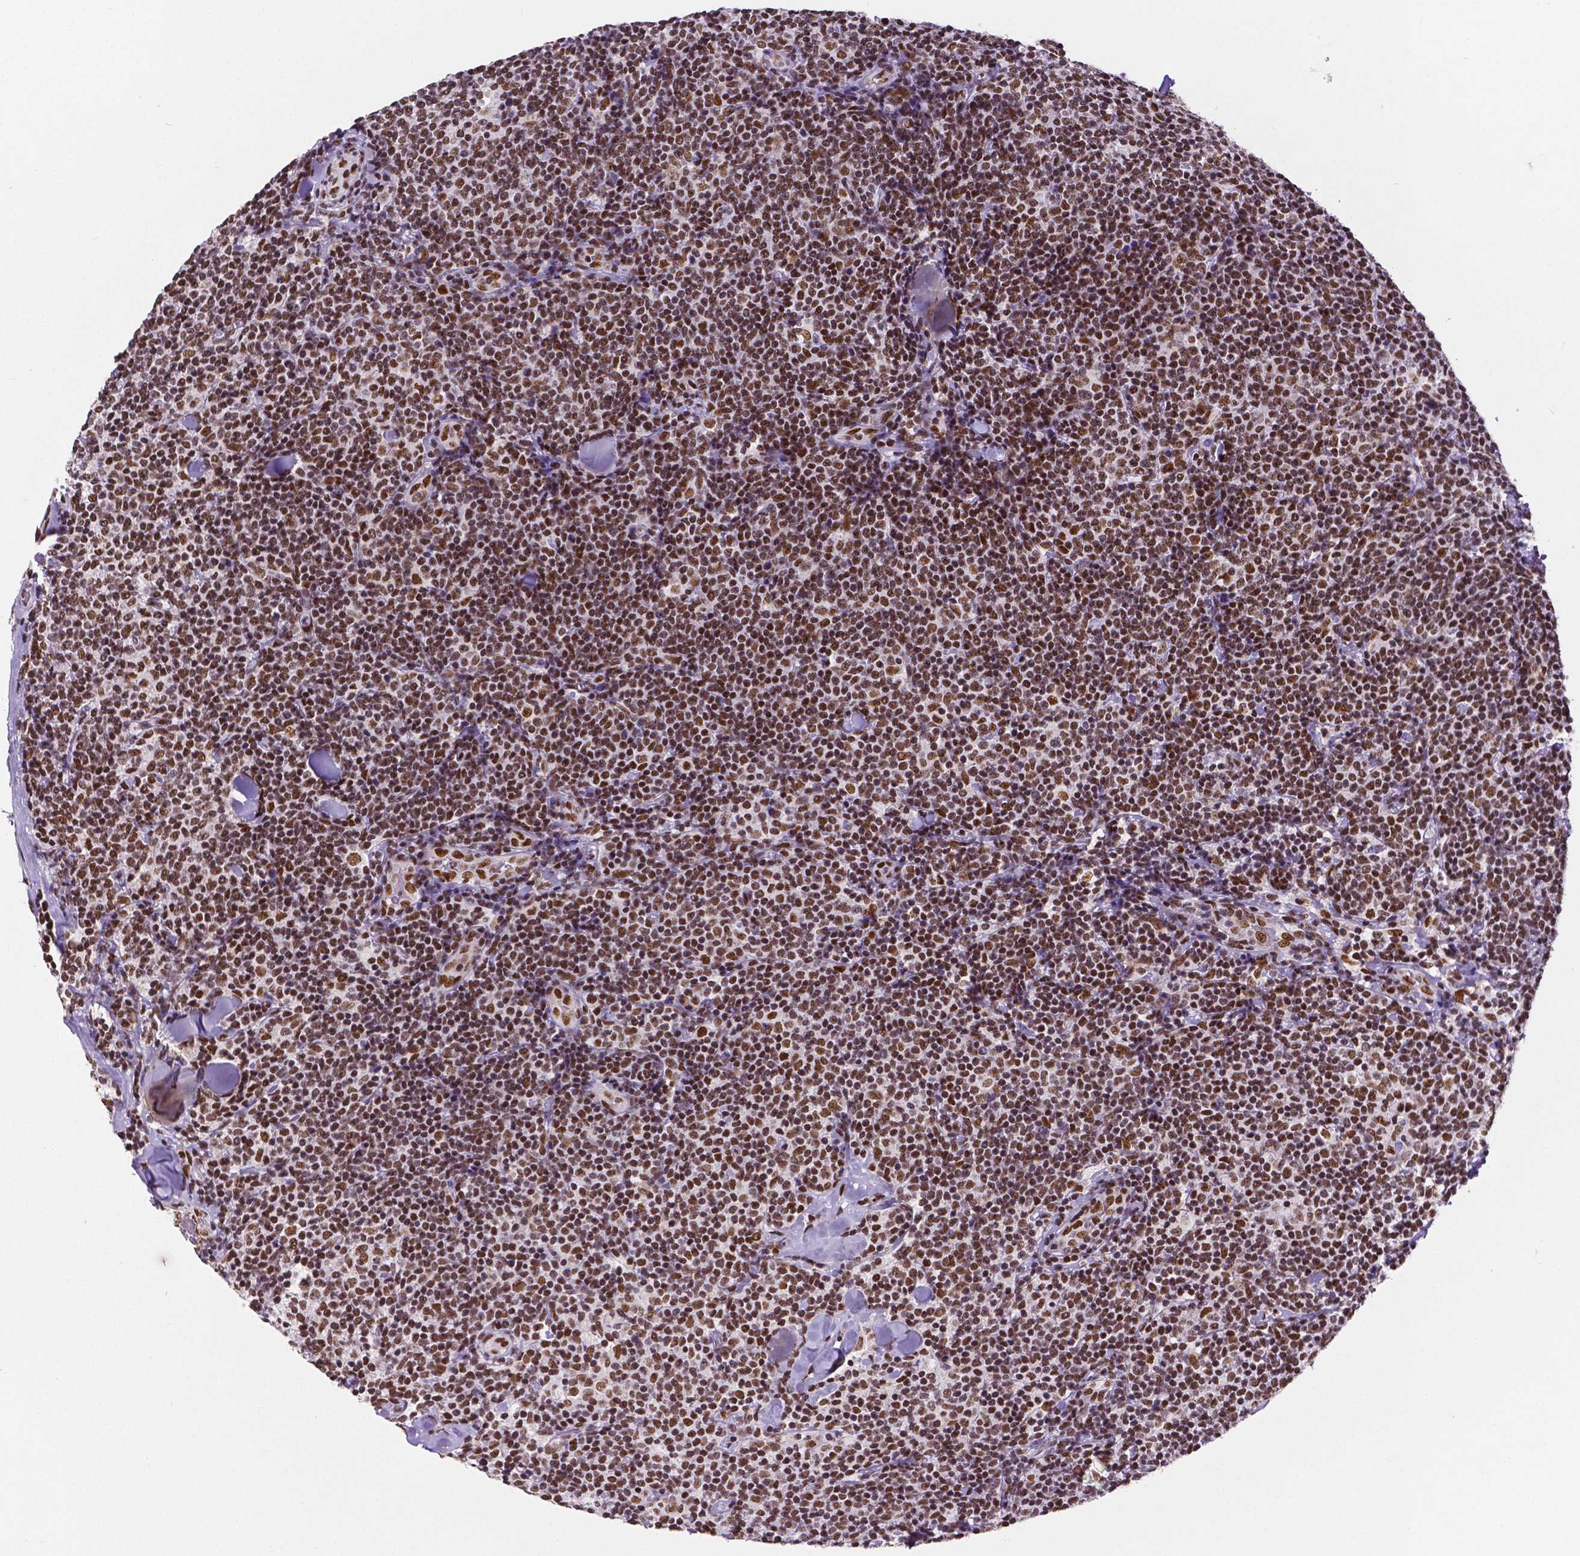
{"staining": {"intensity": "moderate", "quantity": ">75%", "location": "nuclear"}, "tissue": "lymphoma", "cell_type": "Tumor cells", "image_type": "cancer", "snomed": [{"axis": "morphology", "description": "Malignant lymphoma, non-Hodgkin's type, Low grade"}, {"axis": "topography", "description": "Lymph node"}], "caption": "An immunohistochemistry (IHC) micrograph of tumor tissue is shown. Protein staining in brown shows moderate nuclear positivity in lymphoma within tumor cells.", "gene": "ATRX", "patient": {"sex": "female", "age": 56}}